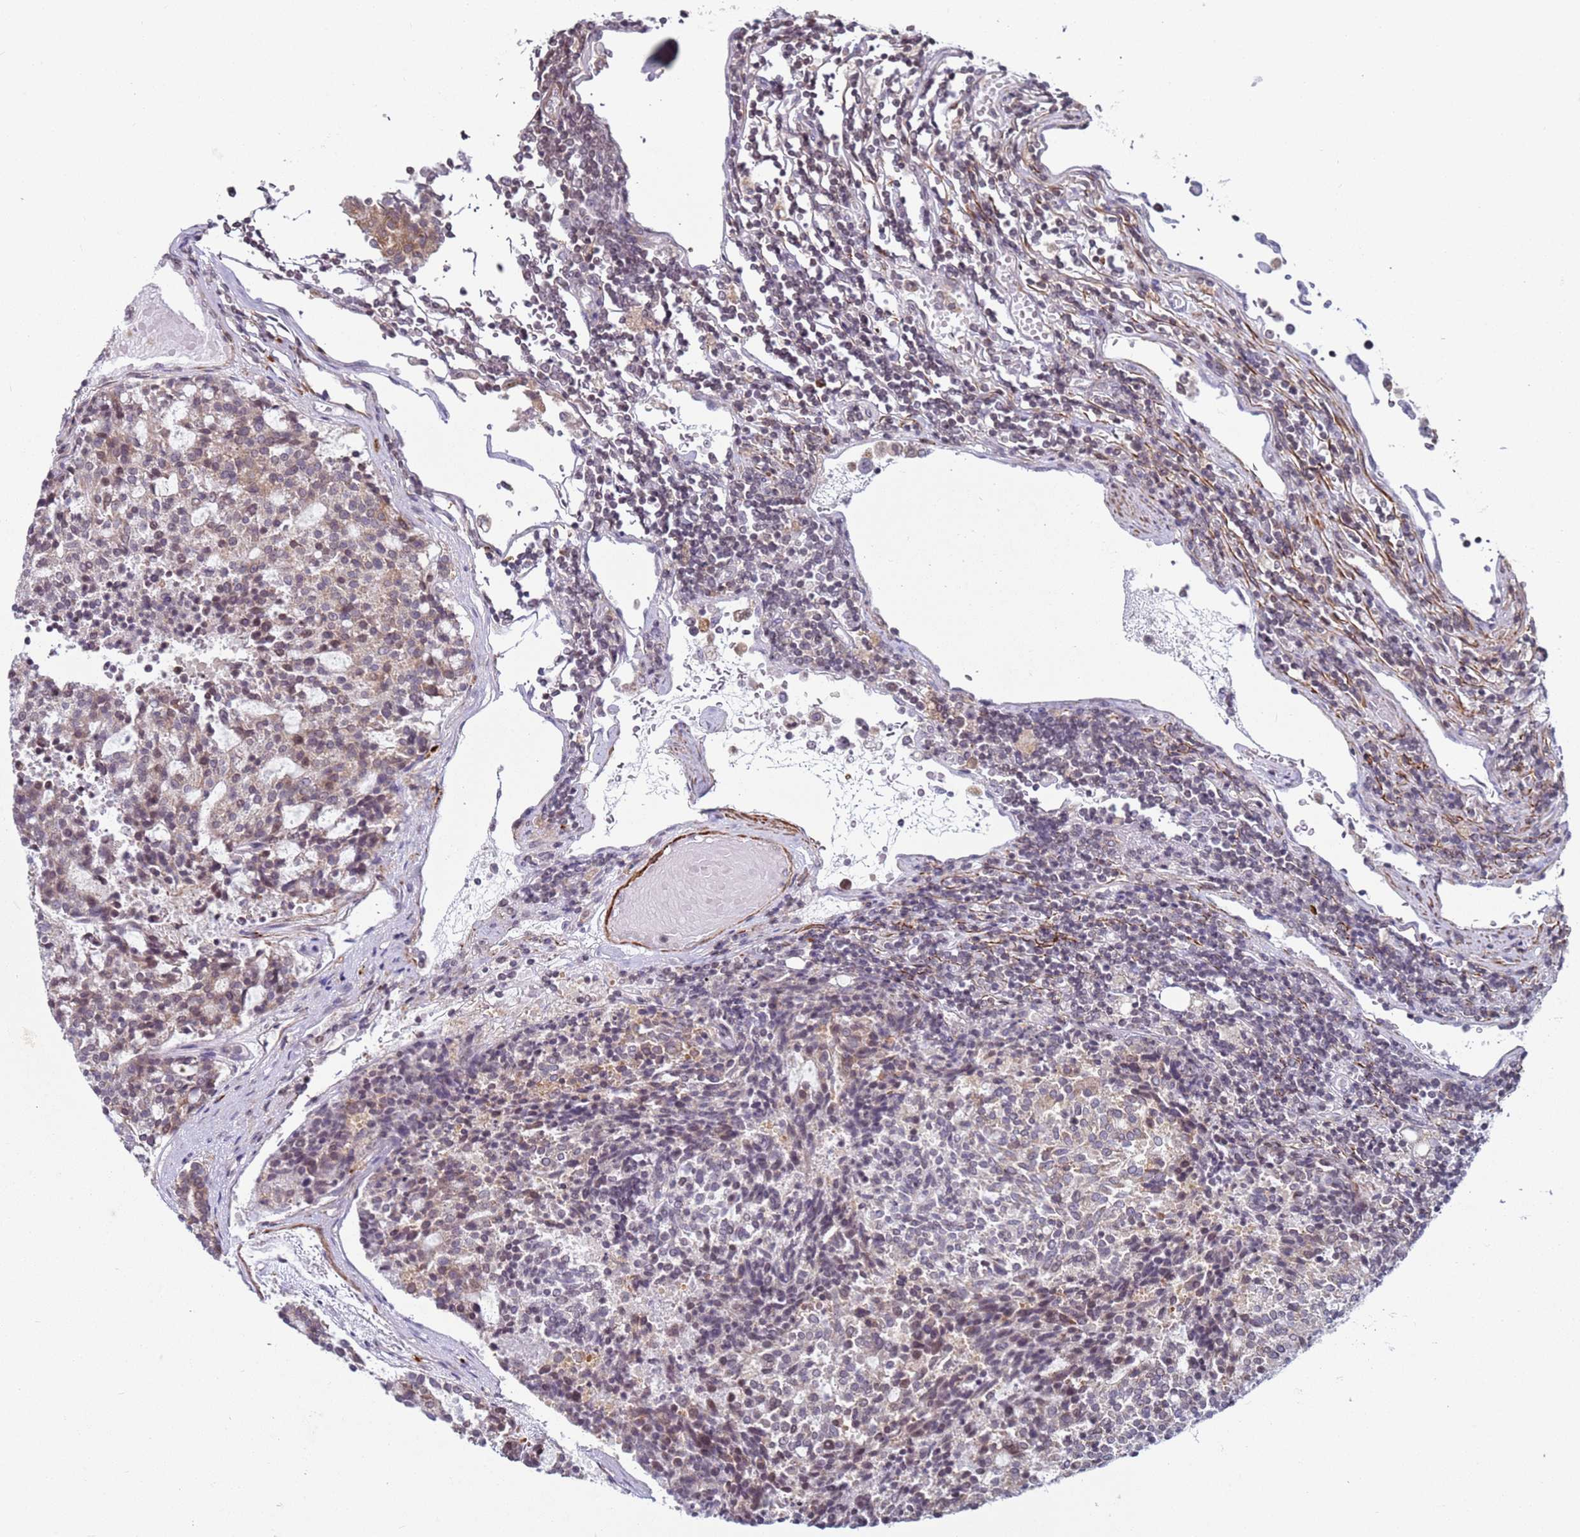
{"staining": {"intensity": "weak", "quantity": "25%-75%", "location": "cytoplasmic/membranous"}, "tissue": "carcinoid", "cell_type": "Tumor cells", "image_type": "cancer", "snomed": [{"axis": "morphology", "description": "Carcinoid, malignant, NOS"}, {"axis": "topography", "description": "Pancreas"}], "caption": "A histopathology image showing weak cytoplasmic/membranous expression in about 25%-75% of tumor cells in malignant carcinoid, as visualized by brown immunohistochemical staining.", "gene": "SNAPC4", "patient": {"sex": "female", "age": 54}}